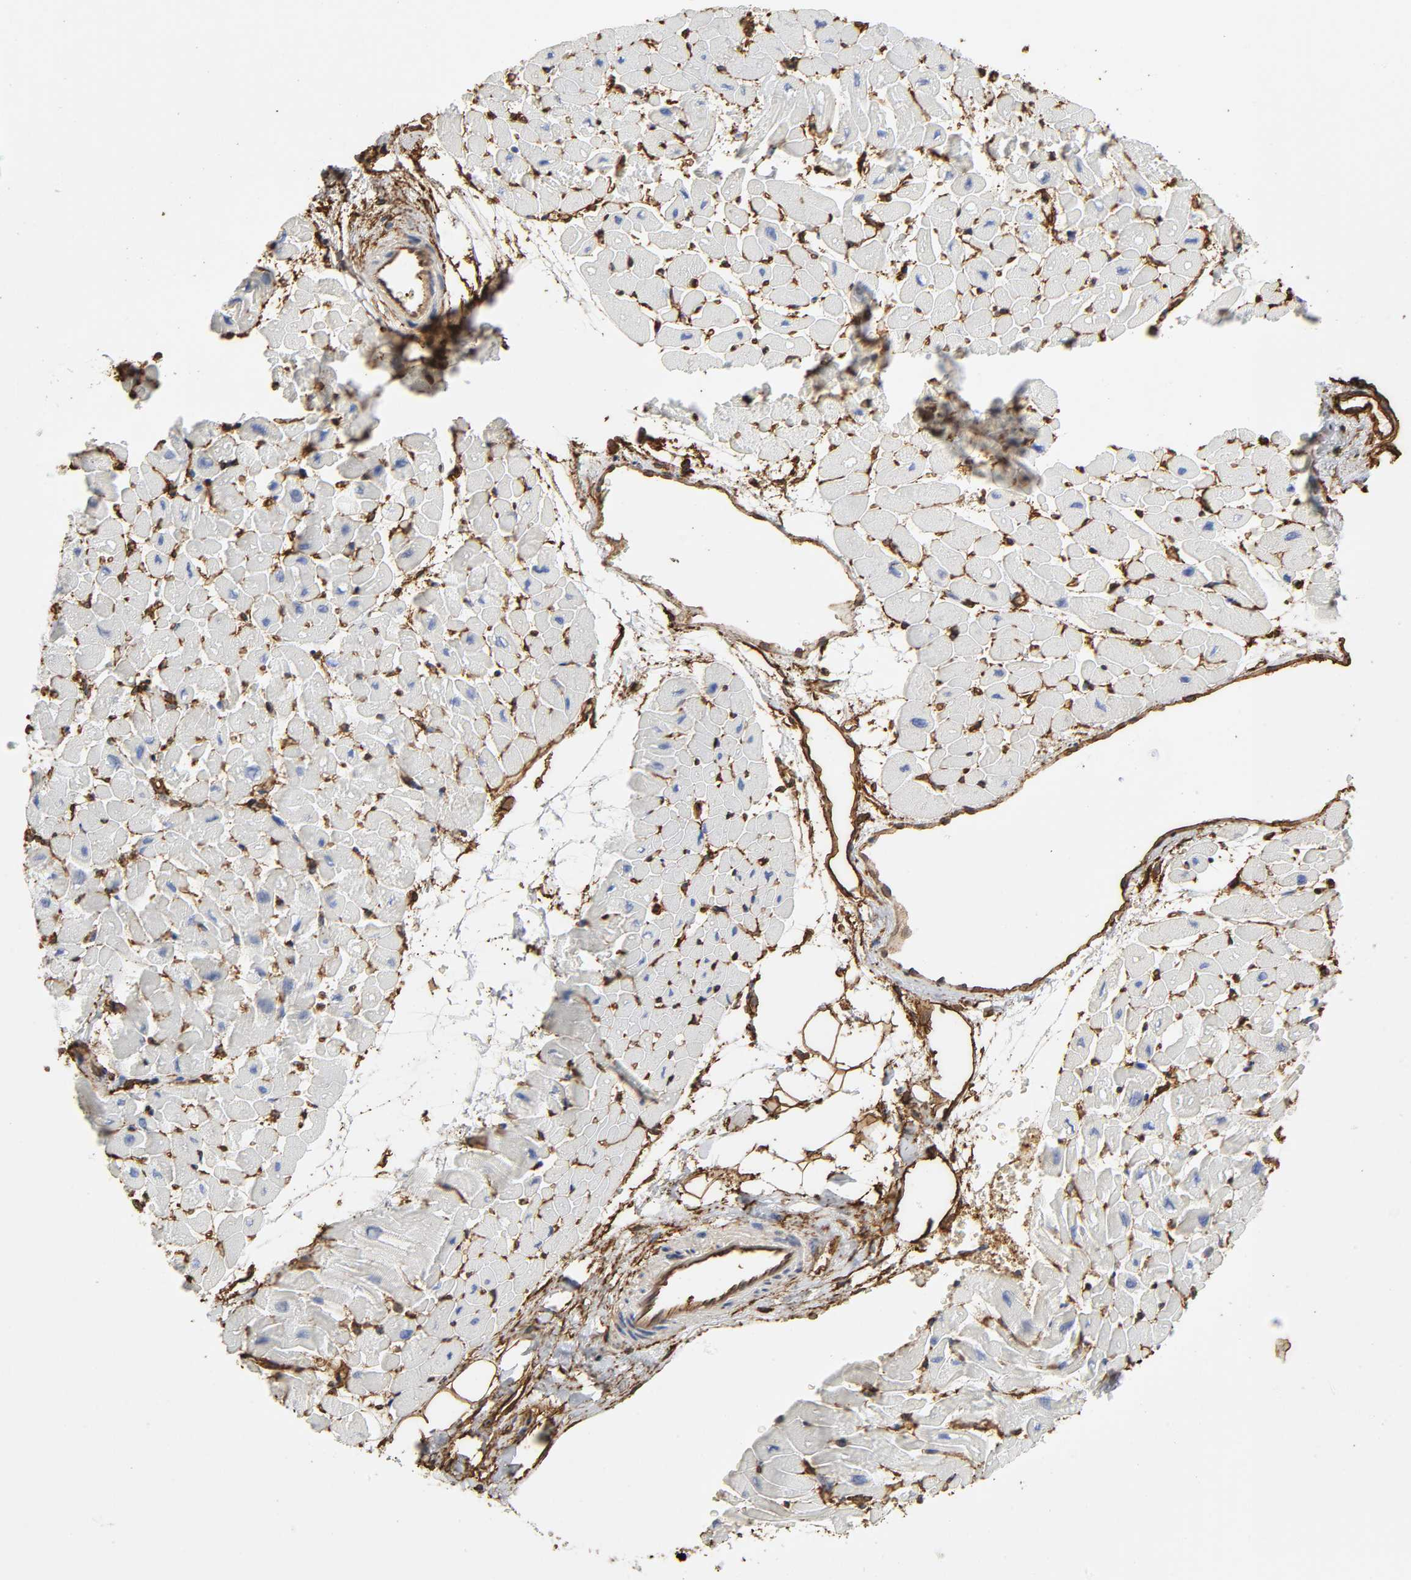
{"staining": {"intensity": "negative", "quantity": "none", "location": "none"}, "tissue": "heart muscle", "cell_type": "Cardiomyocytes", "image_type": "normal", "snomed": [{"axis": "morphology", "description": "Normal tissue, NOS"}, {"axis": "topography", "description": "Heart"}], "caption": "Immunohistochemical staining of normal human heart muscle reveals no significant expression in cardiomyocytes.", "gene": "ANXA2", "patient": {"sex": "male", "age": 45}}